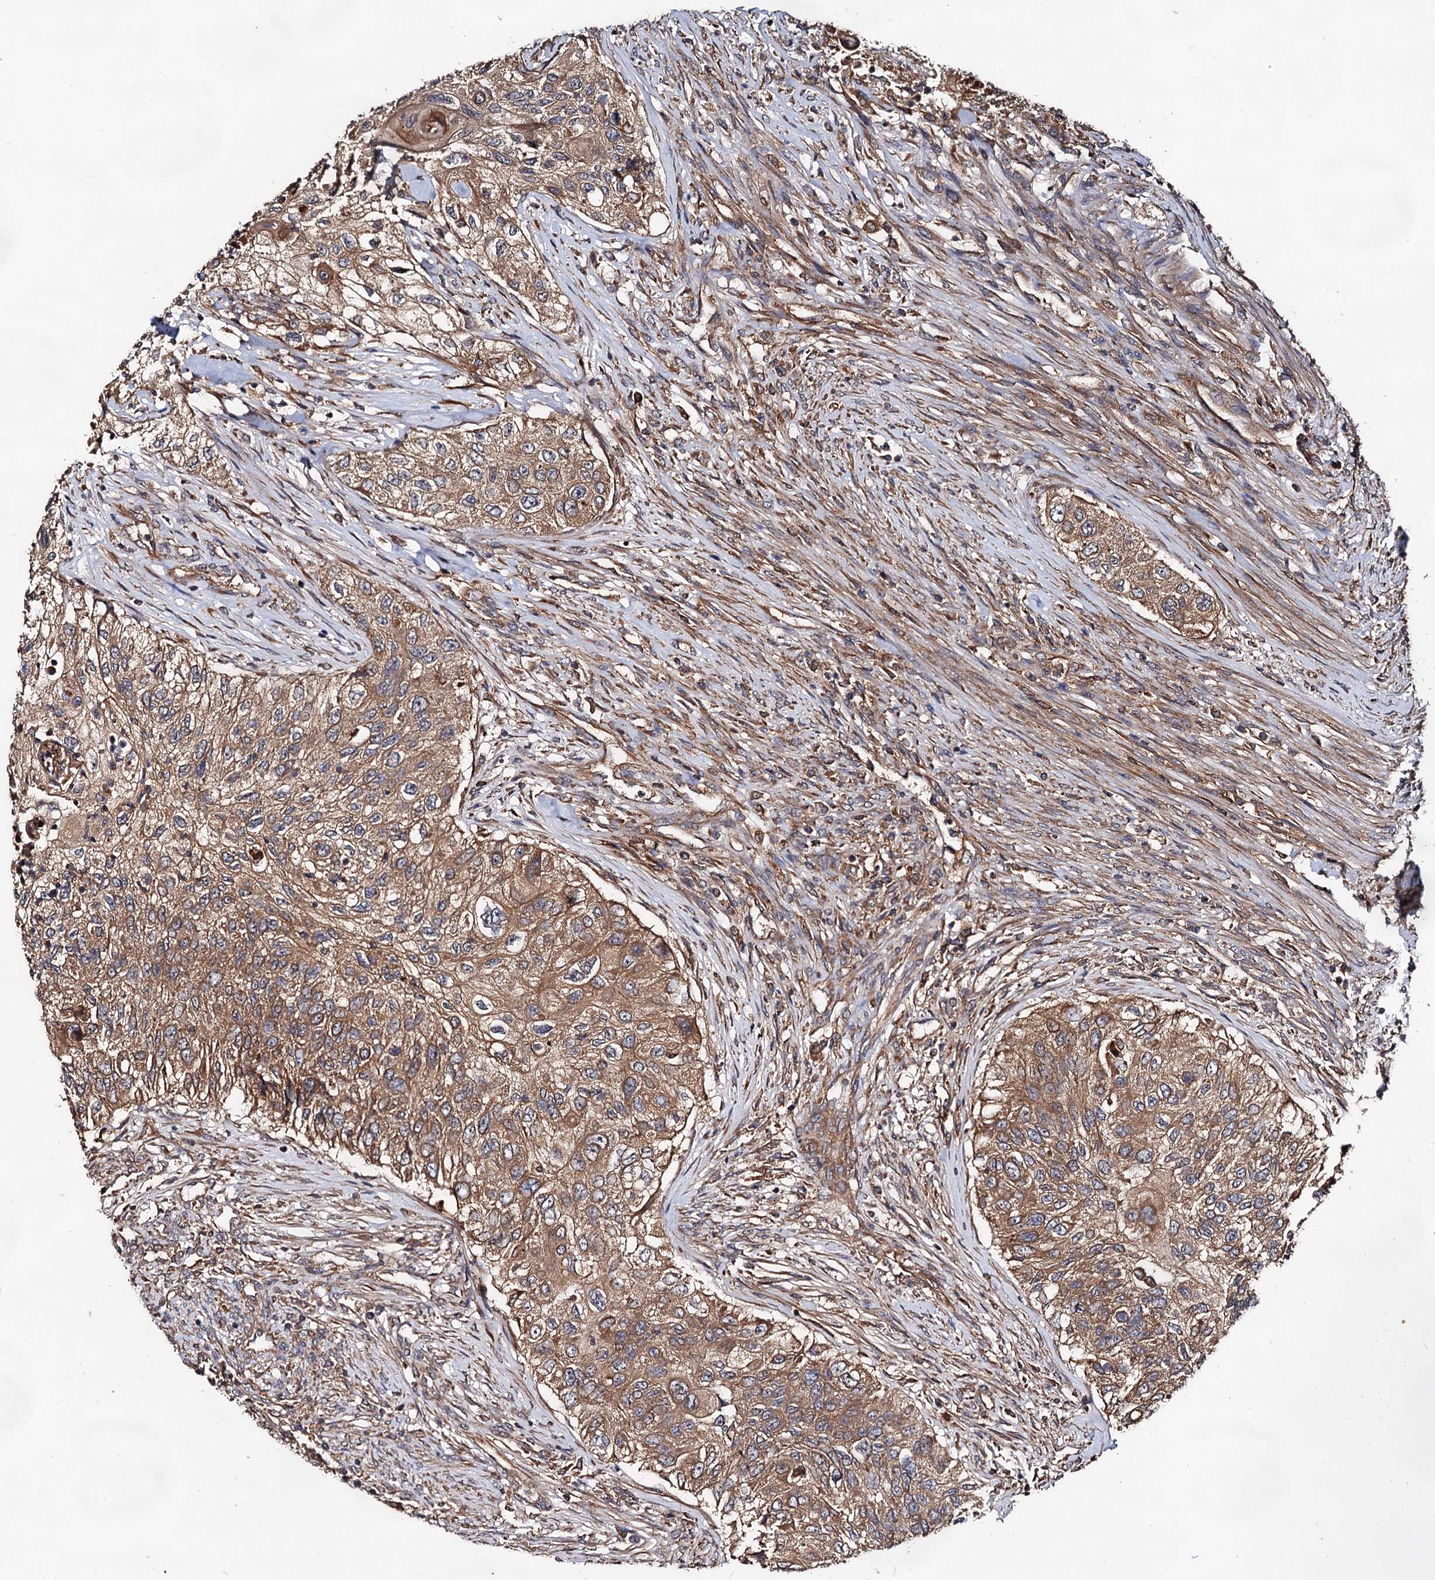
{"staining": {"intensity": "moderate", "quantity": ">75%", "location": "cytoplasmic/membranous"}, "tissue": "urothelial cancer", "cell_type": "Tumor cells", "image_type": "cancer", "snomed": [{"axis": "morphology", "description": "Urothelial carcinoma, High grade"}, {"axis": "topography", "description": "Urinary bladder"}], "caption": "This image demonstrates immunohistochemistry (IHC) staining of human urothelial cancer, with medium moderate cytoplasmic/membranous expression in approximately >75% of tumor cells.", "gene": "TEX9", "patient": {"sex": "female", "age": 60}}